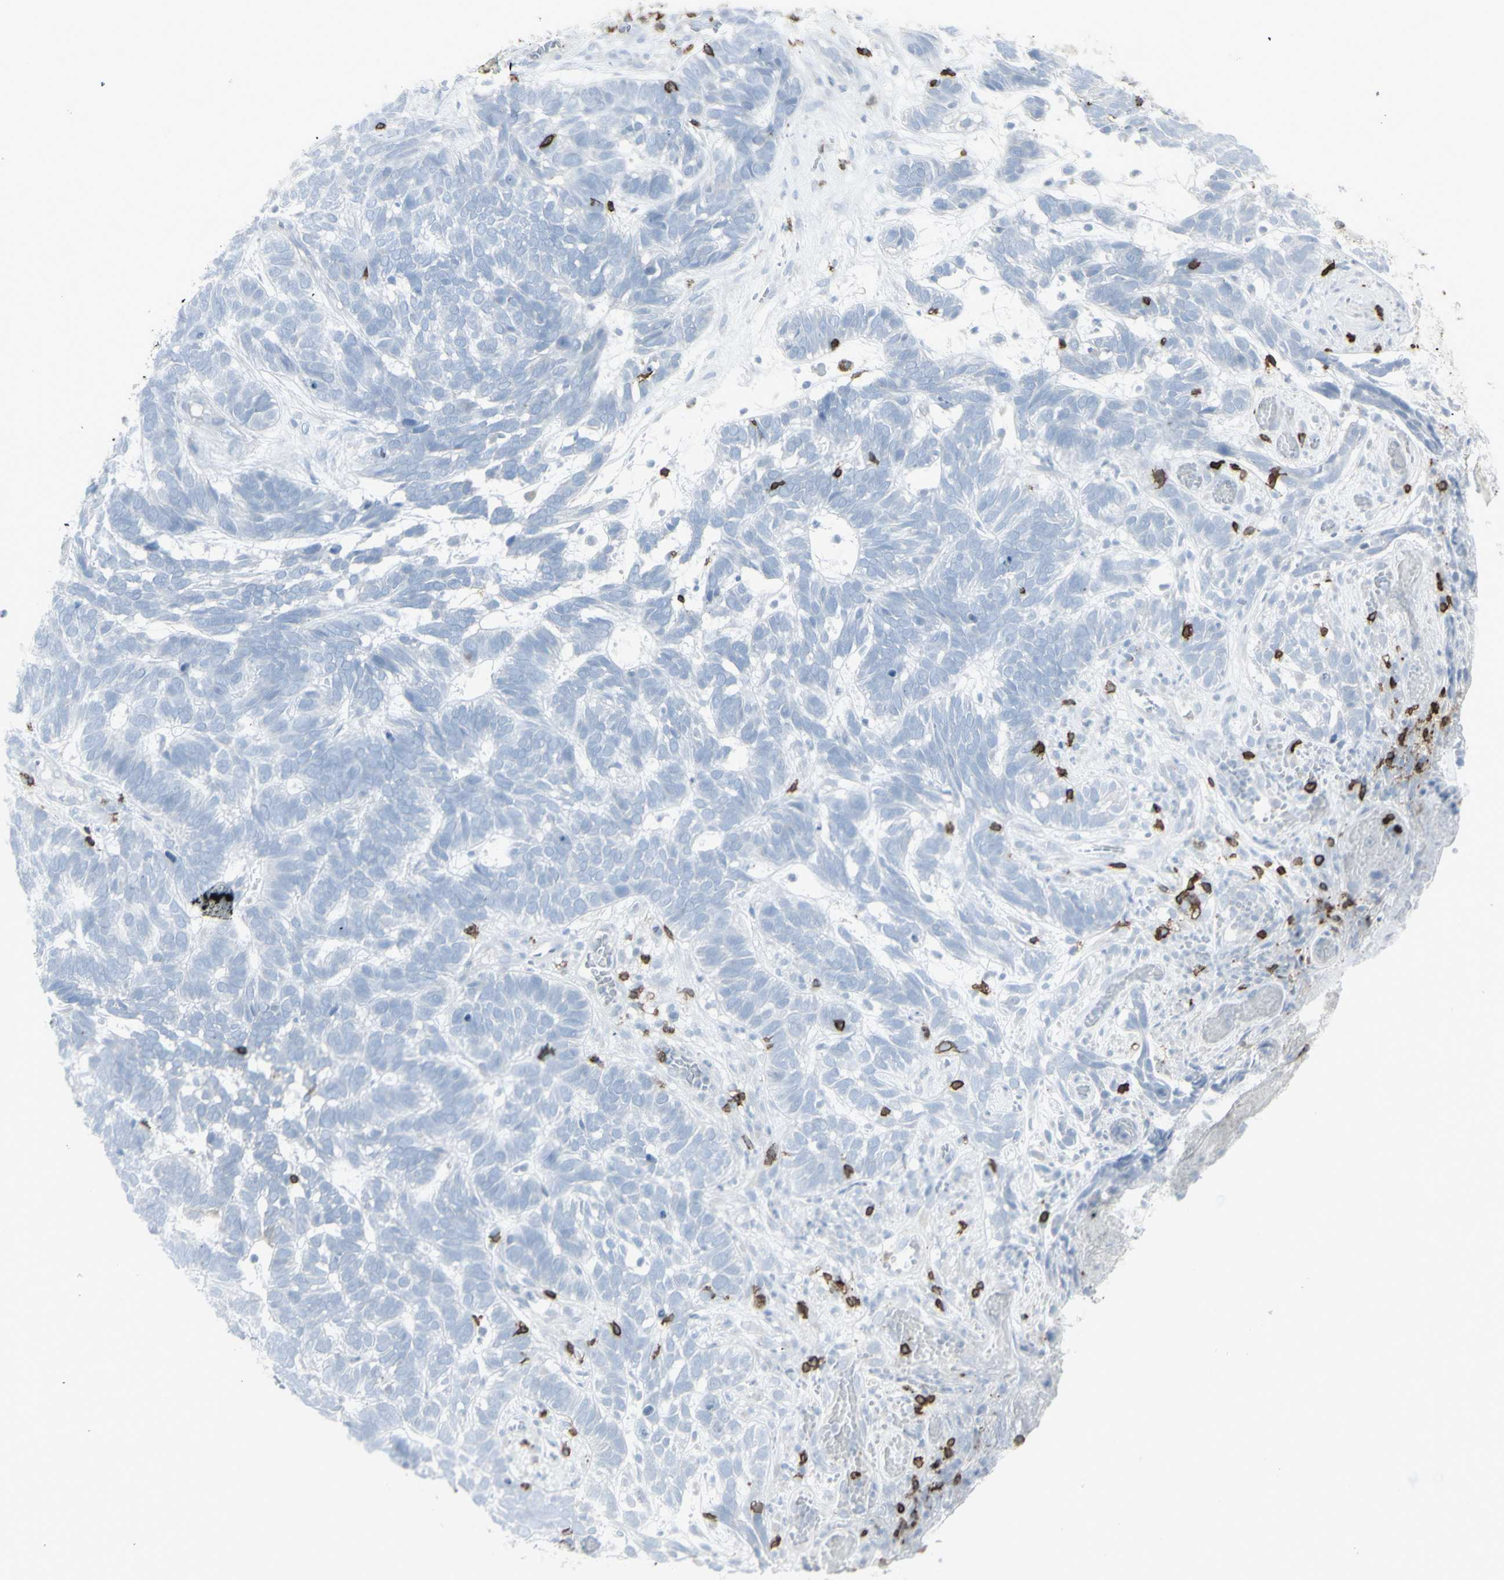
{"staining": {"intensity": "negative", "quantity": "none", "location": "none"}, "tissue": "skin cancer", "cell_type": "Tumor cells", "image_type": "cancer", "snomed": [{"axis": "morphology", "description": "Basal cell carcinoma"}, {"axis": "topography", "description": "Skin"}], "caption": "A micrograph of human skin basal cell carcinoma is negative for staining in tumor cells.", "gene": "CD247", "patient": {"sex": "male", "age": 87}}